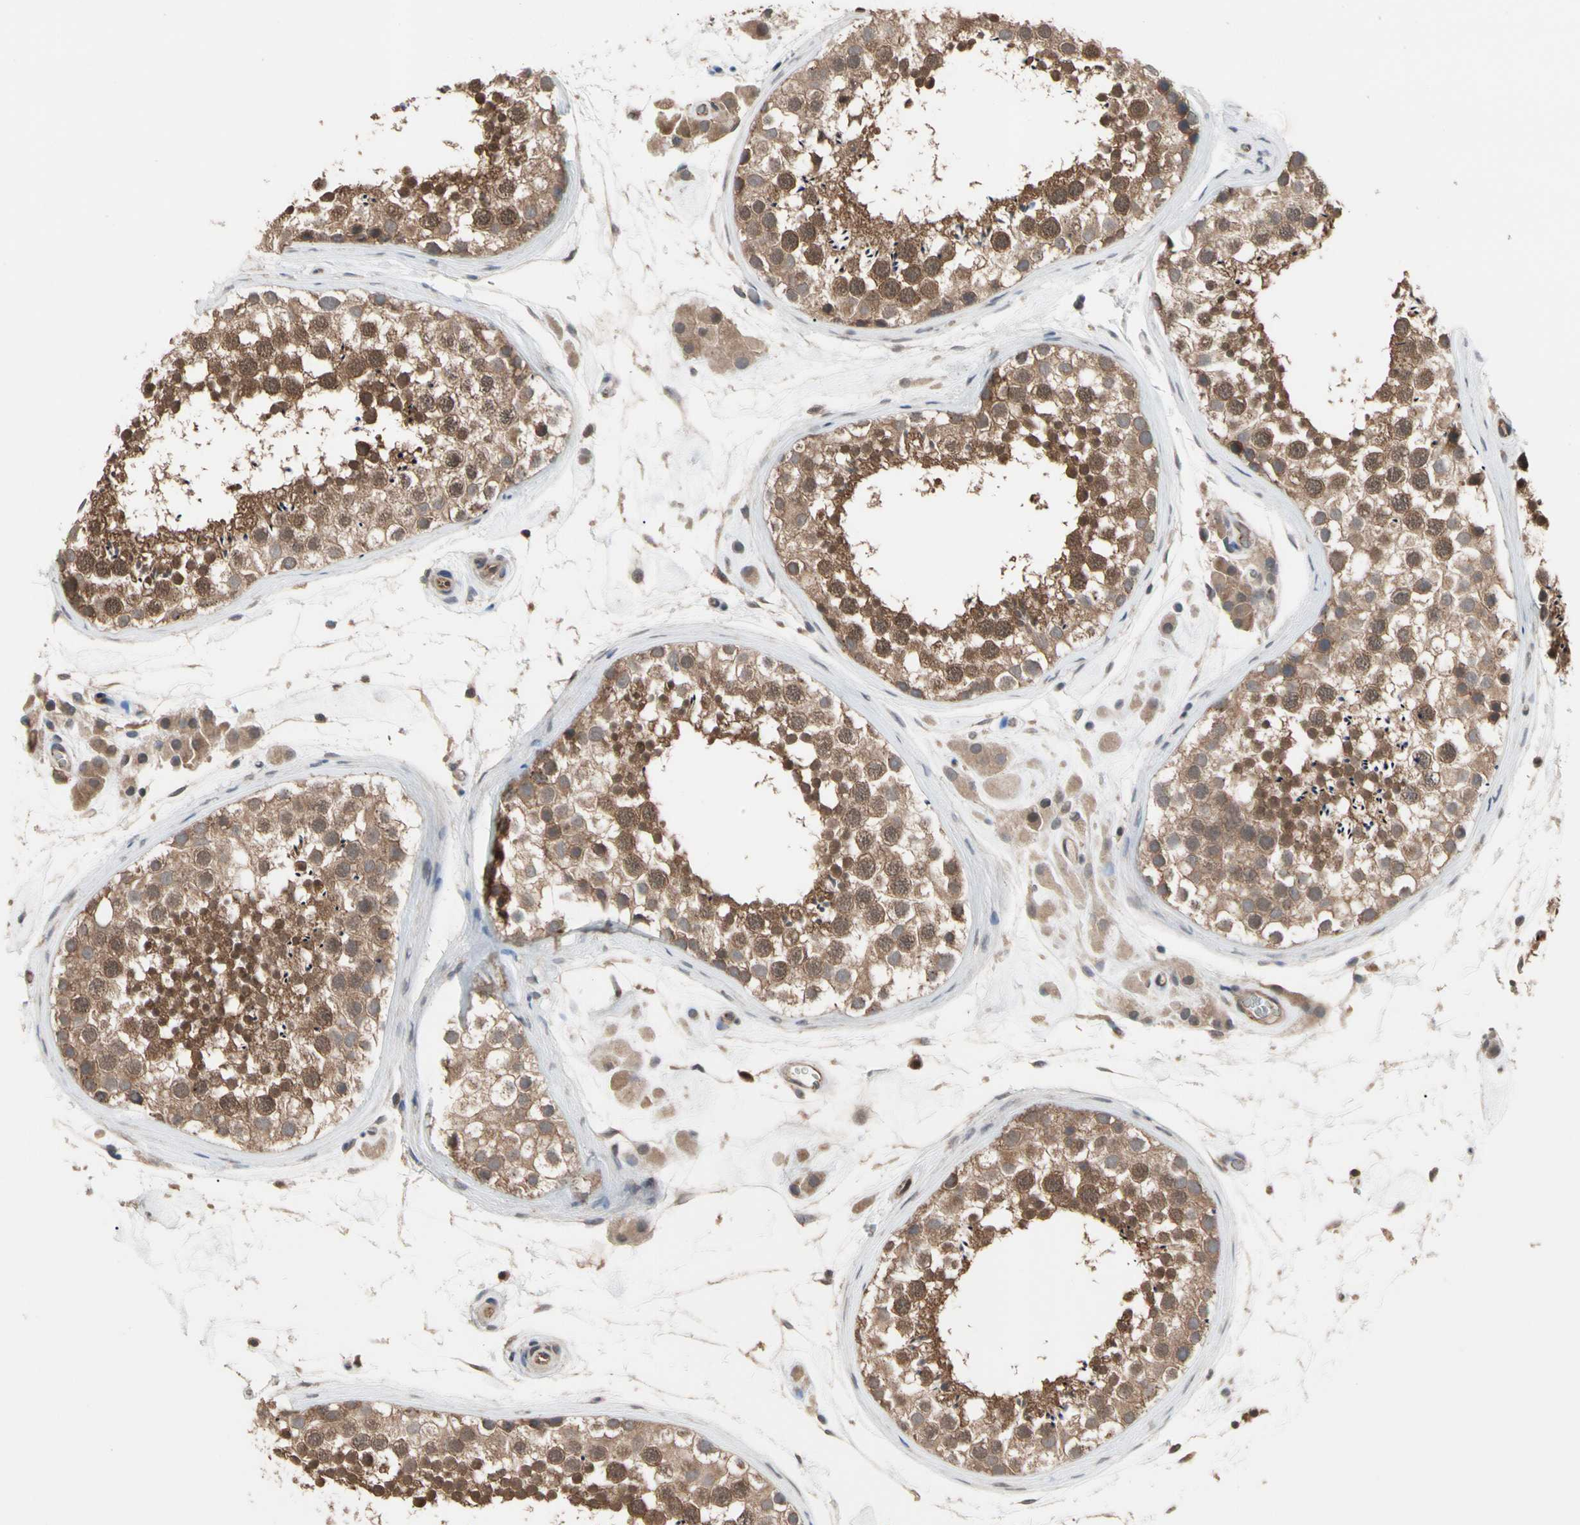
{"staining": {"intensity": "moderate", "quantity": ">75%", "location": "cytoplasmic/membranous,nuclear"}, "tissue": "testis", "cell_type": "Cells in seminiferous ducts", "image_type": "normal", "snomed": [{"axis": "morphology", "description": "Normal tissue, NOS"}, {"axis": "topography", "description": "Testis"}], "caption": "Immunohistochemical staining of unremarkable testis shows medium levels of moderate cytoplasmic/membranous,nuclear staining in approximately >75% of cells in seminiferous ducts. (IHC, brightfield microscopy, high magnification).", "gene": "DPP8", "patient": {"sex": "male", "age": 46}}